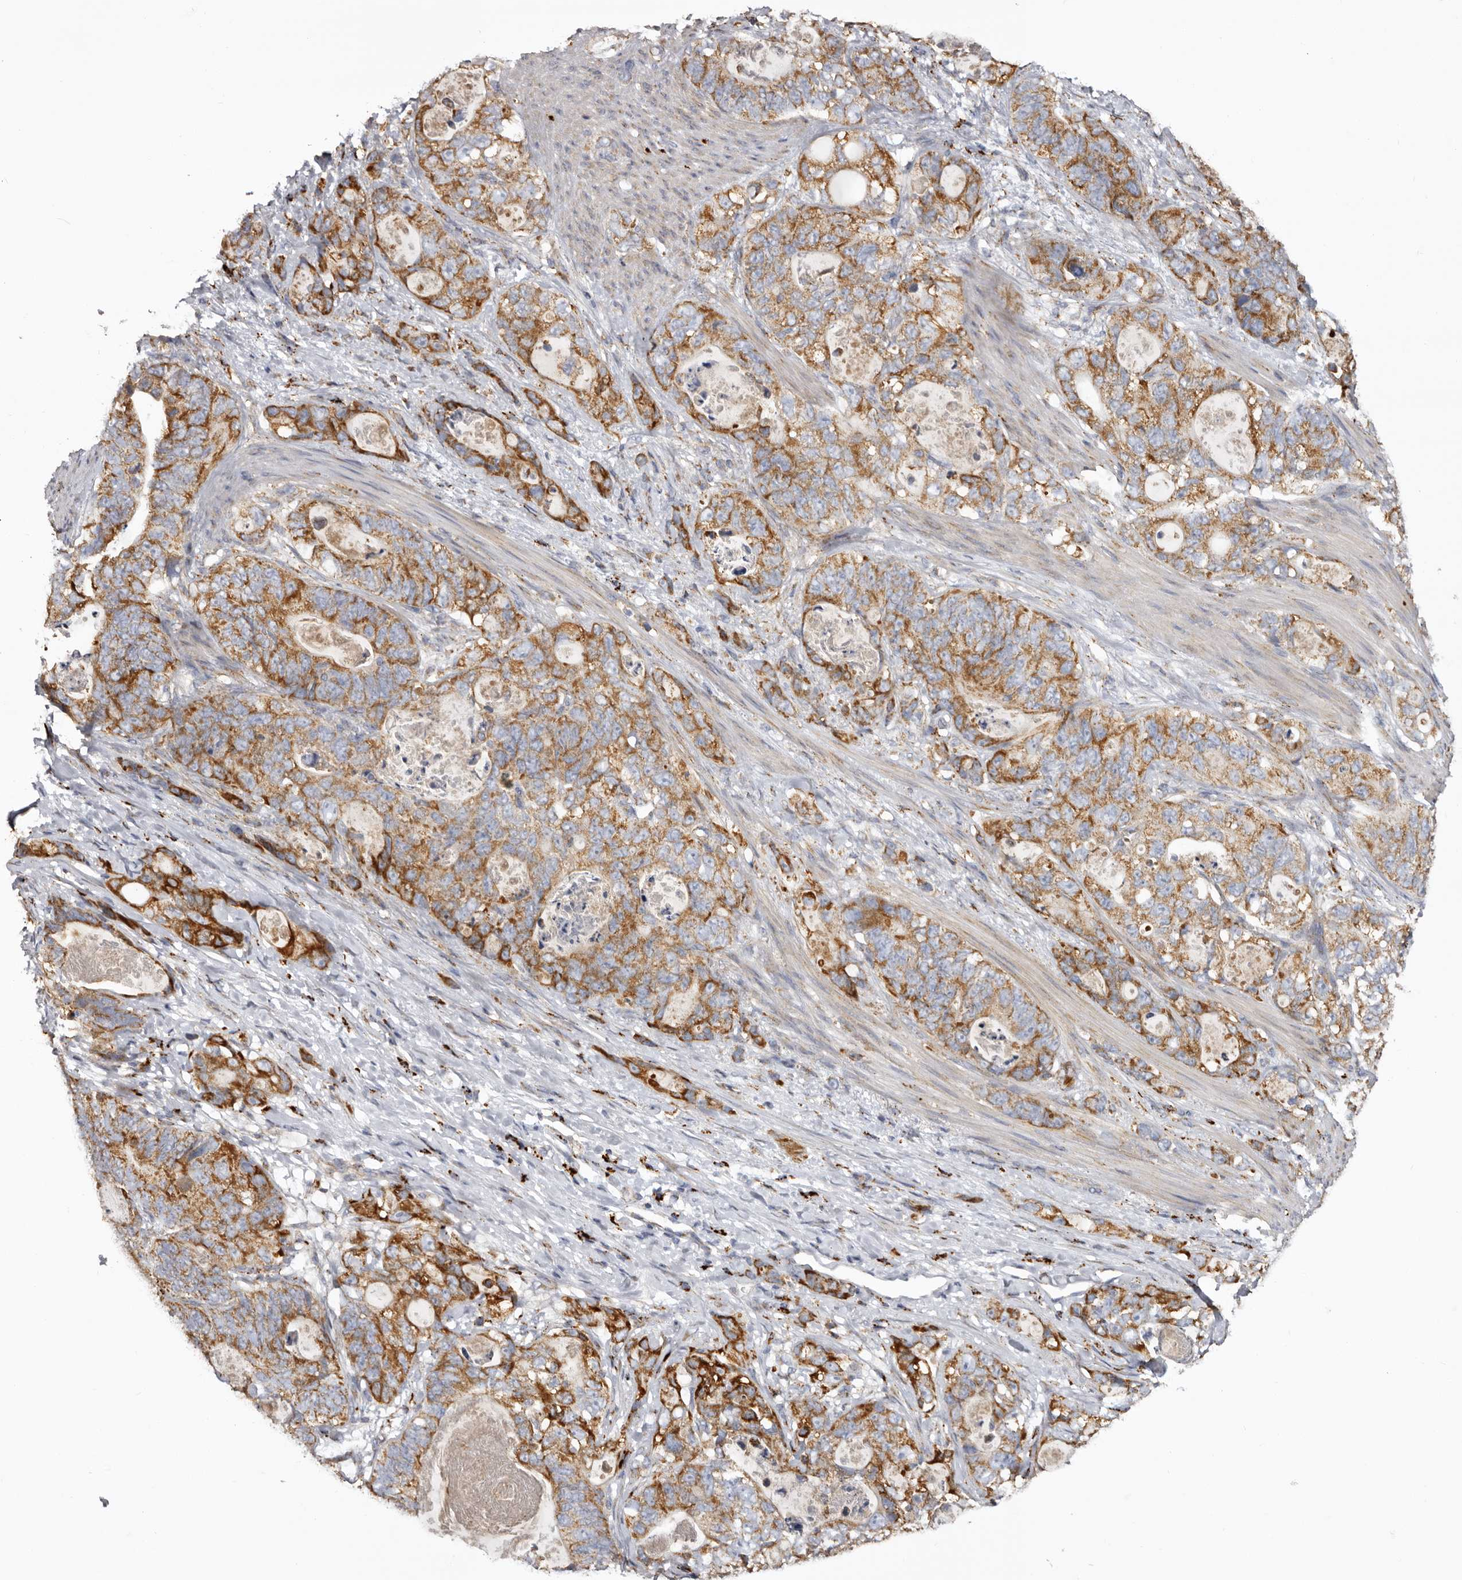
{"staining": {"intensity": "moderate", "quantity": ">75%", "location": "cytoplasmic/membranous"}, "tissue": "stomach cancer", "cell_type": "Tumor cells", "image_type": "cancer", "snomed": [{"axis": "morphology", "description": "Normal tissue, NOS"}, {"axis": "morphology", "description": "Adenocarcinoma, NOS"}, {"axis": "topography", "description": "Stomach"}], "caption": "A brown stain labels moderate cytoplasmic/membranous positivity of a protein in human stomach cancer (adenocarcinoma) tumor cells.", "gene": "MECR", "patient": {"sex": "female", "age": 89}}